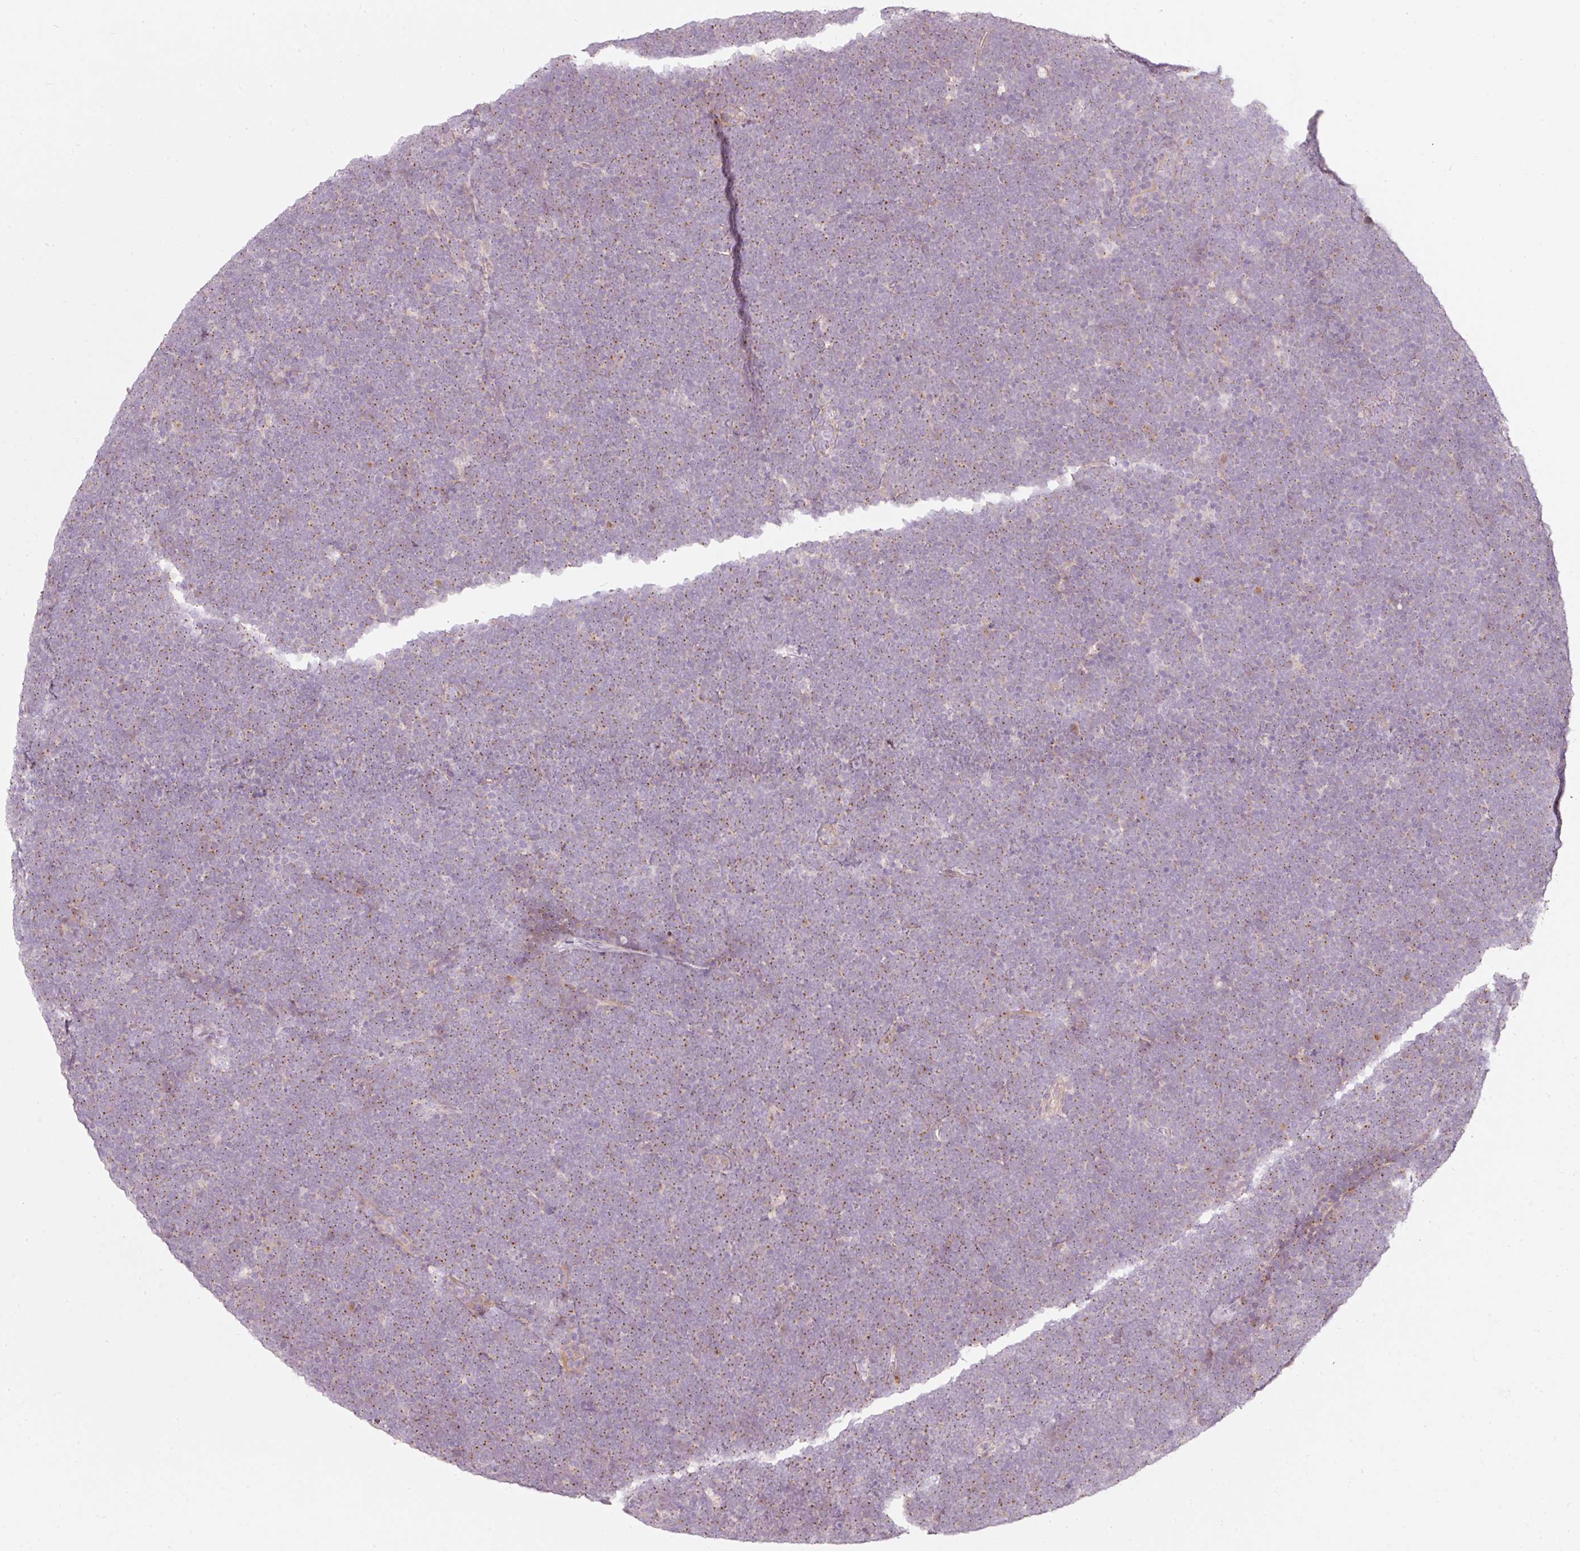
{"staining": {"intensity": "weak", "quantity": "25%-75%", "location": "cytoplasmic/membranous"}, "tissue": "lymphoma", "cell_type": "Tumor cells", "image_type": "cancer", "snomed": [{"axis": "morphology", "description": "Malignant lymphoma, non-Hodgkin's type, High grade"}, {"axis": "topography", "description": "Lymph node"}], "caption": "High-grade malignant lymphoma, non-Hodgkin's type stained with immunohistochemistry demonstrates weak cytoplasmic/membranous positivity in about 25%-75% of tumor cells.", "gene": "SLC20A1", "patient": {"sex": "male", "age": 13}}